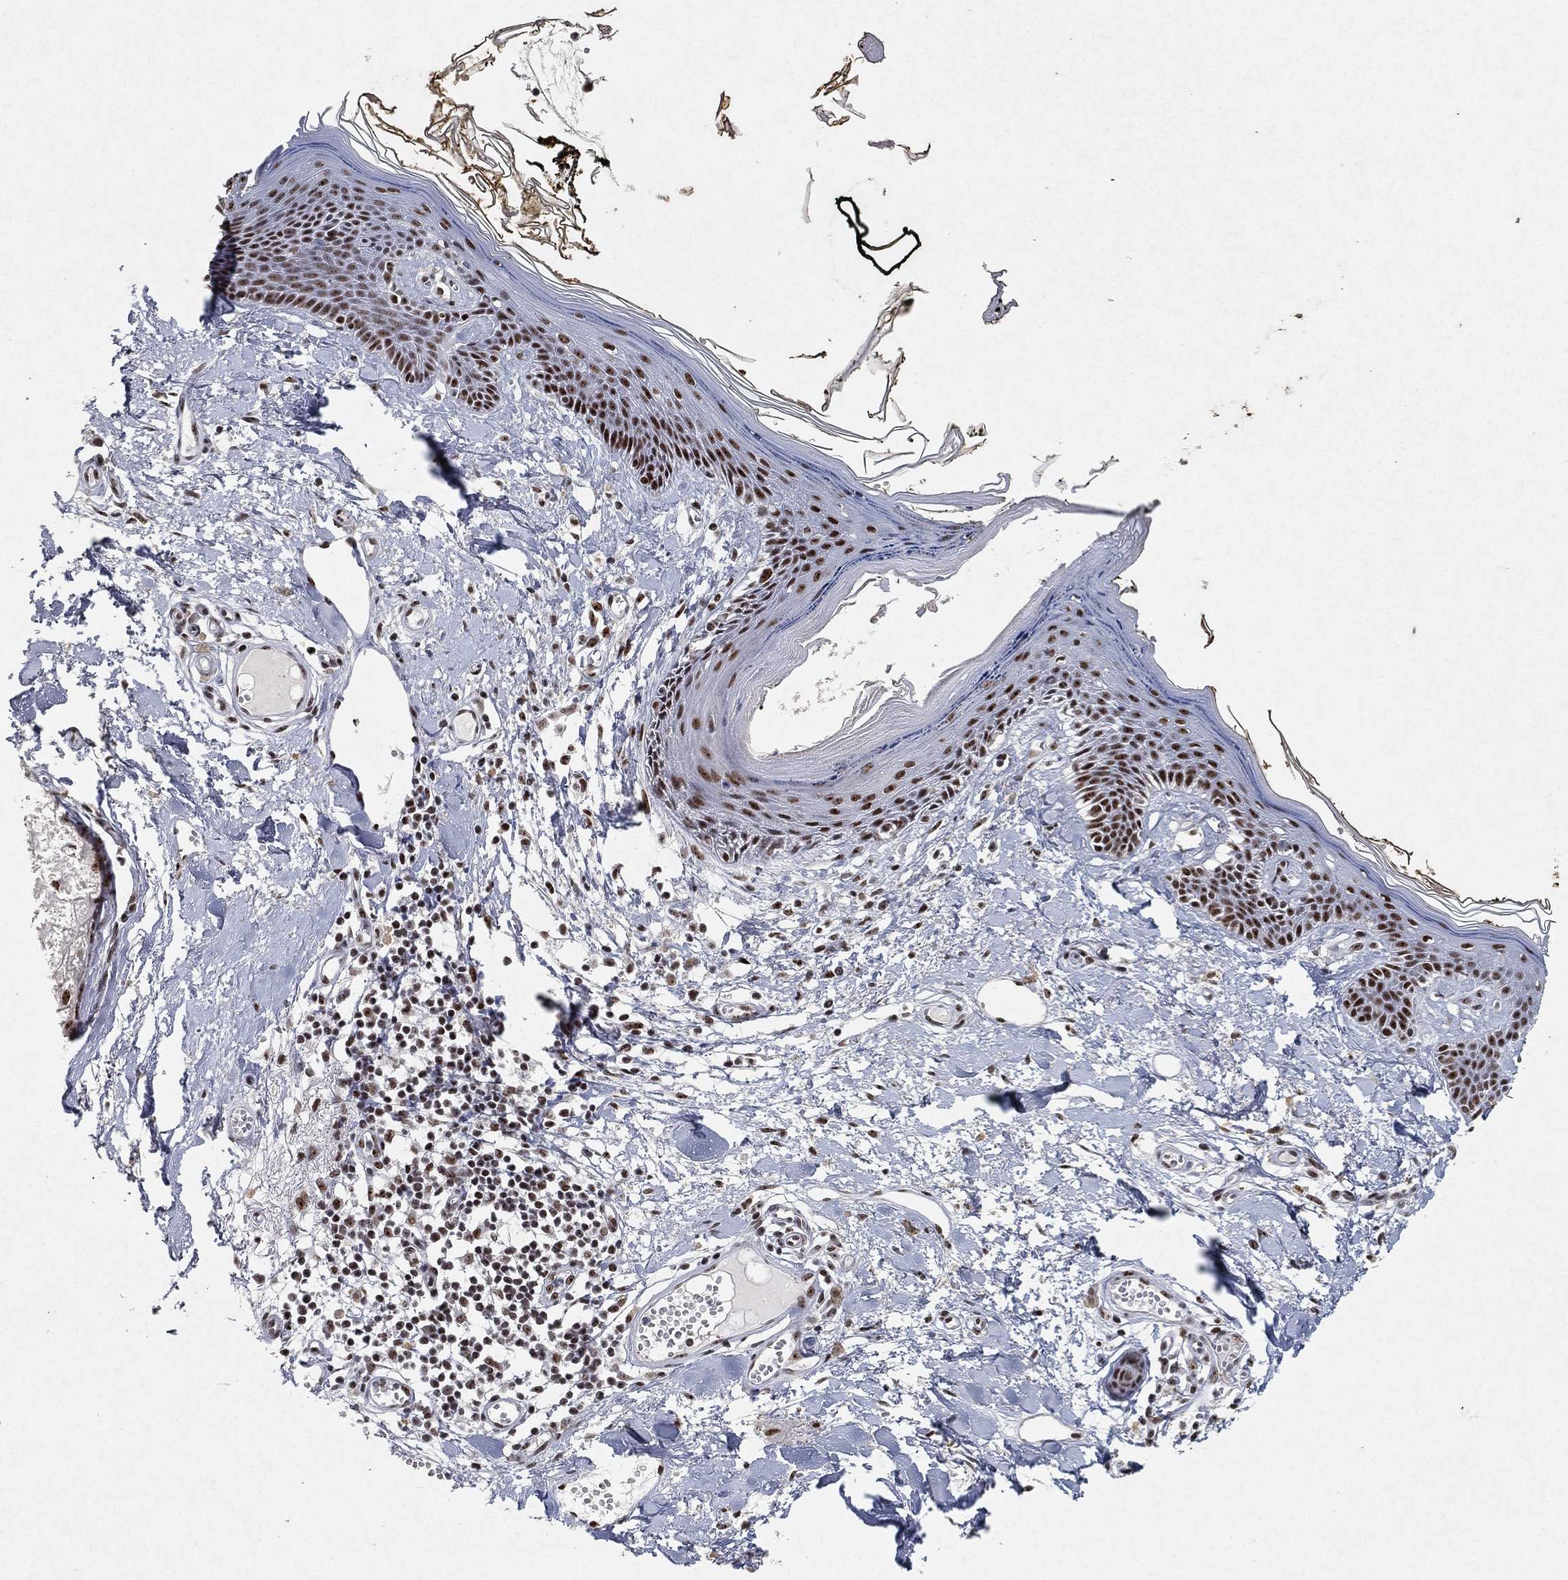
{"staining": {"intensity": "moderate", "quantity": "<25%", "location": "nuclear"}, "tissue": "skin", "cell_type": "Fibroblasts", "image_type": "normal", "snomed": [{"axis": "morphology", "description": "Normal tissue, NOS"}, {"axis": "topography", "description": "Skin"}], "caption": "Fibroblasts show low levels of moderate nuclear staining in approximately <25% of cells in benign skin.", "gene": "DDX27", "patient": {"sex": "male", "age": 76}}